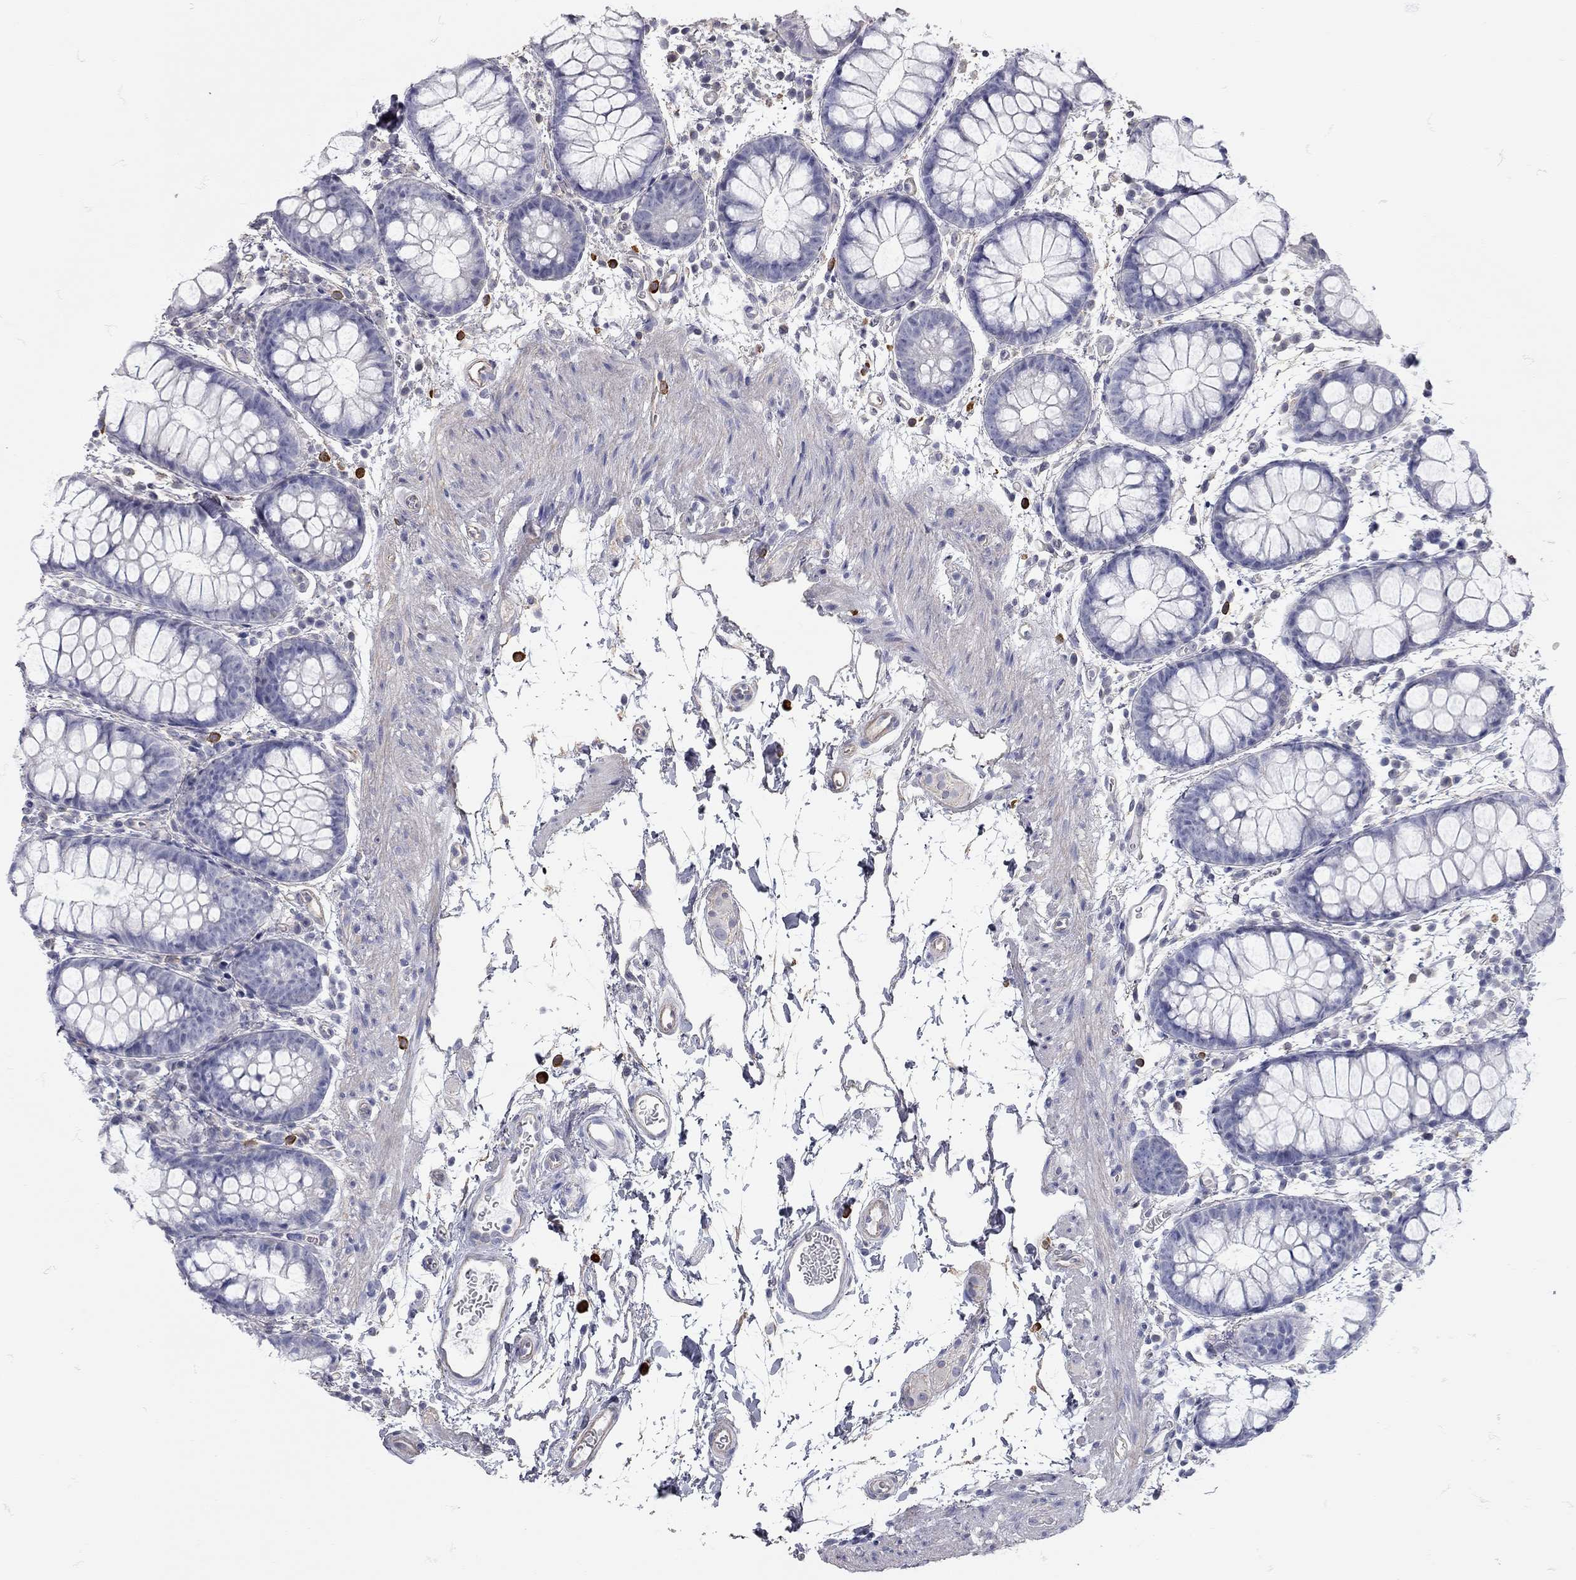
{"staining": {"intensity": "negative", "quantity": "none", "location": "none"}, "tissue": "rectum", "cell_type": "Glandular cells", "image_type": "normal", "snomed": [{"axis": "morphology", "description": "Normal tissue, NOS"}, {"axis": "topography", "description": "Rectum"}], "caption": "Immunohistochemistry micrograph of benign rectum stained for a protein (brown), which shows no positivity in glandular cells.", "gene": "C10orf90", "patient": {"sex": "male", "age": 57}}